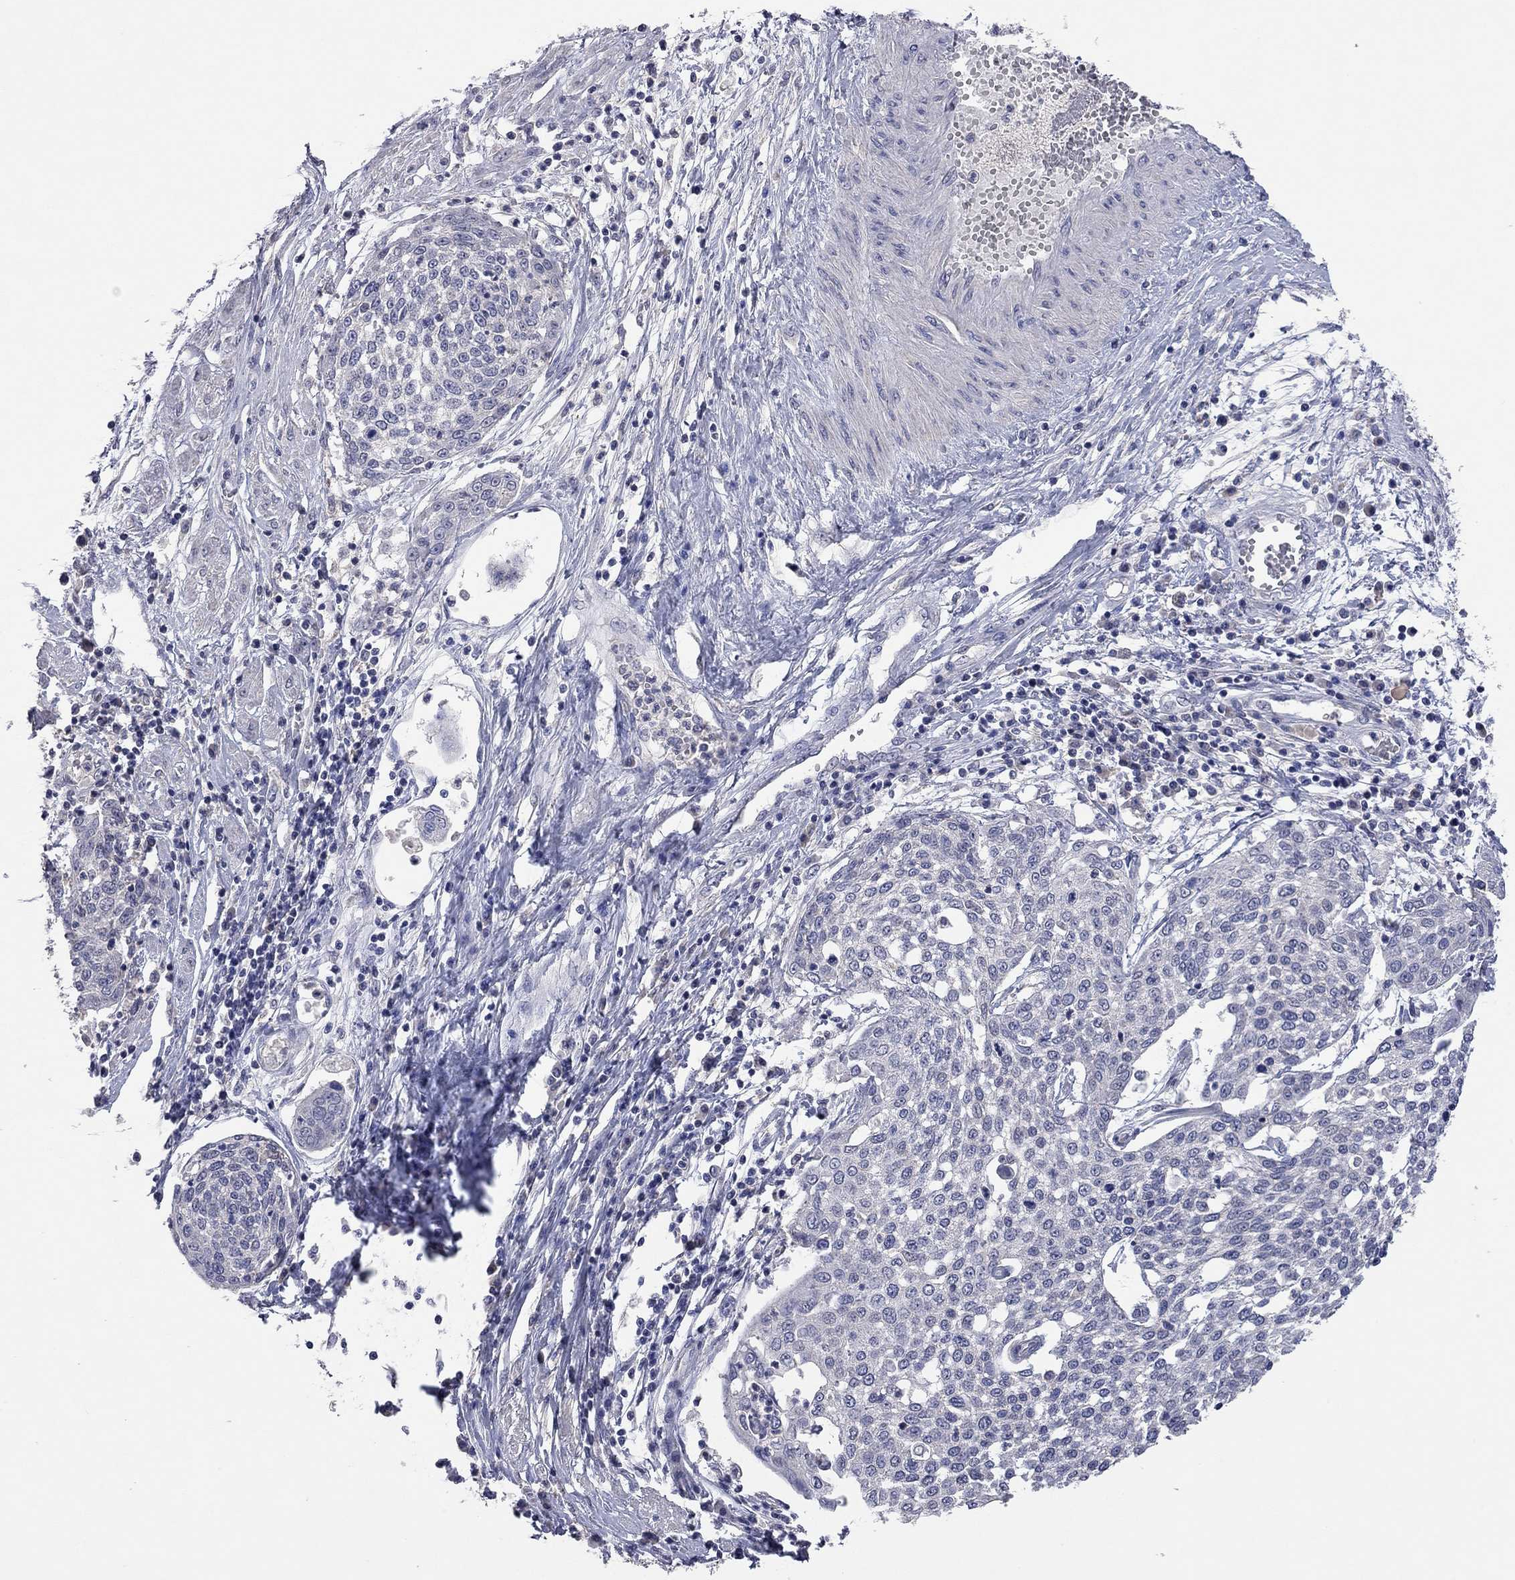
{"staining": {"intensity": "negative", "quantity": "none", "location": "none"}, "tissue": "cervical cancer", "cell_type": "Tumor cells", "image_type": "cancer", "snomed": [{"axis": "morphology", "description": "Squamous cell carcinoma, NOS"}, {"axis": "topography", "description": "Cervix"}], "caption": "Micrograph shows no protein staining in tumor cells of cervical squamous cell carcinoma tissue.", "gene": "MMP13", "patient": {"sex": "female", "age": 34}}